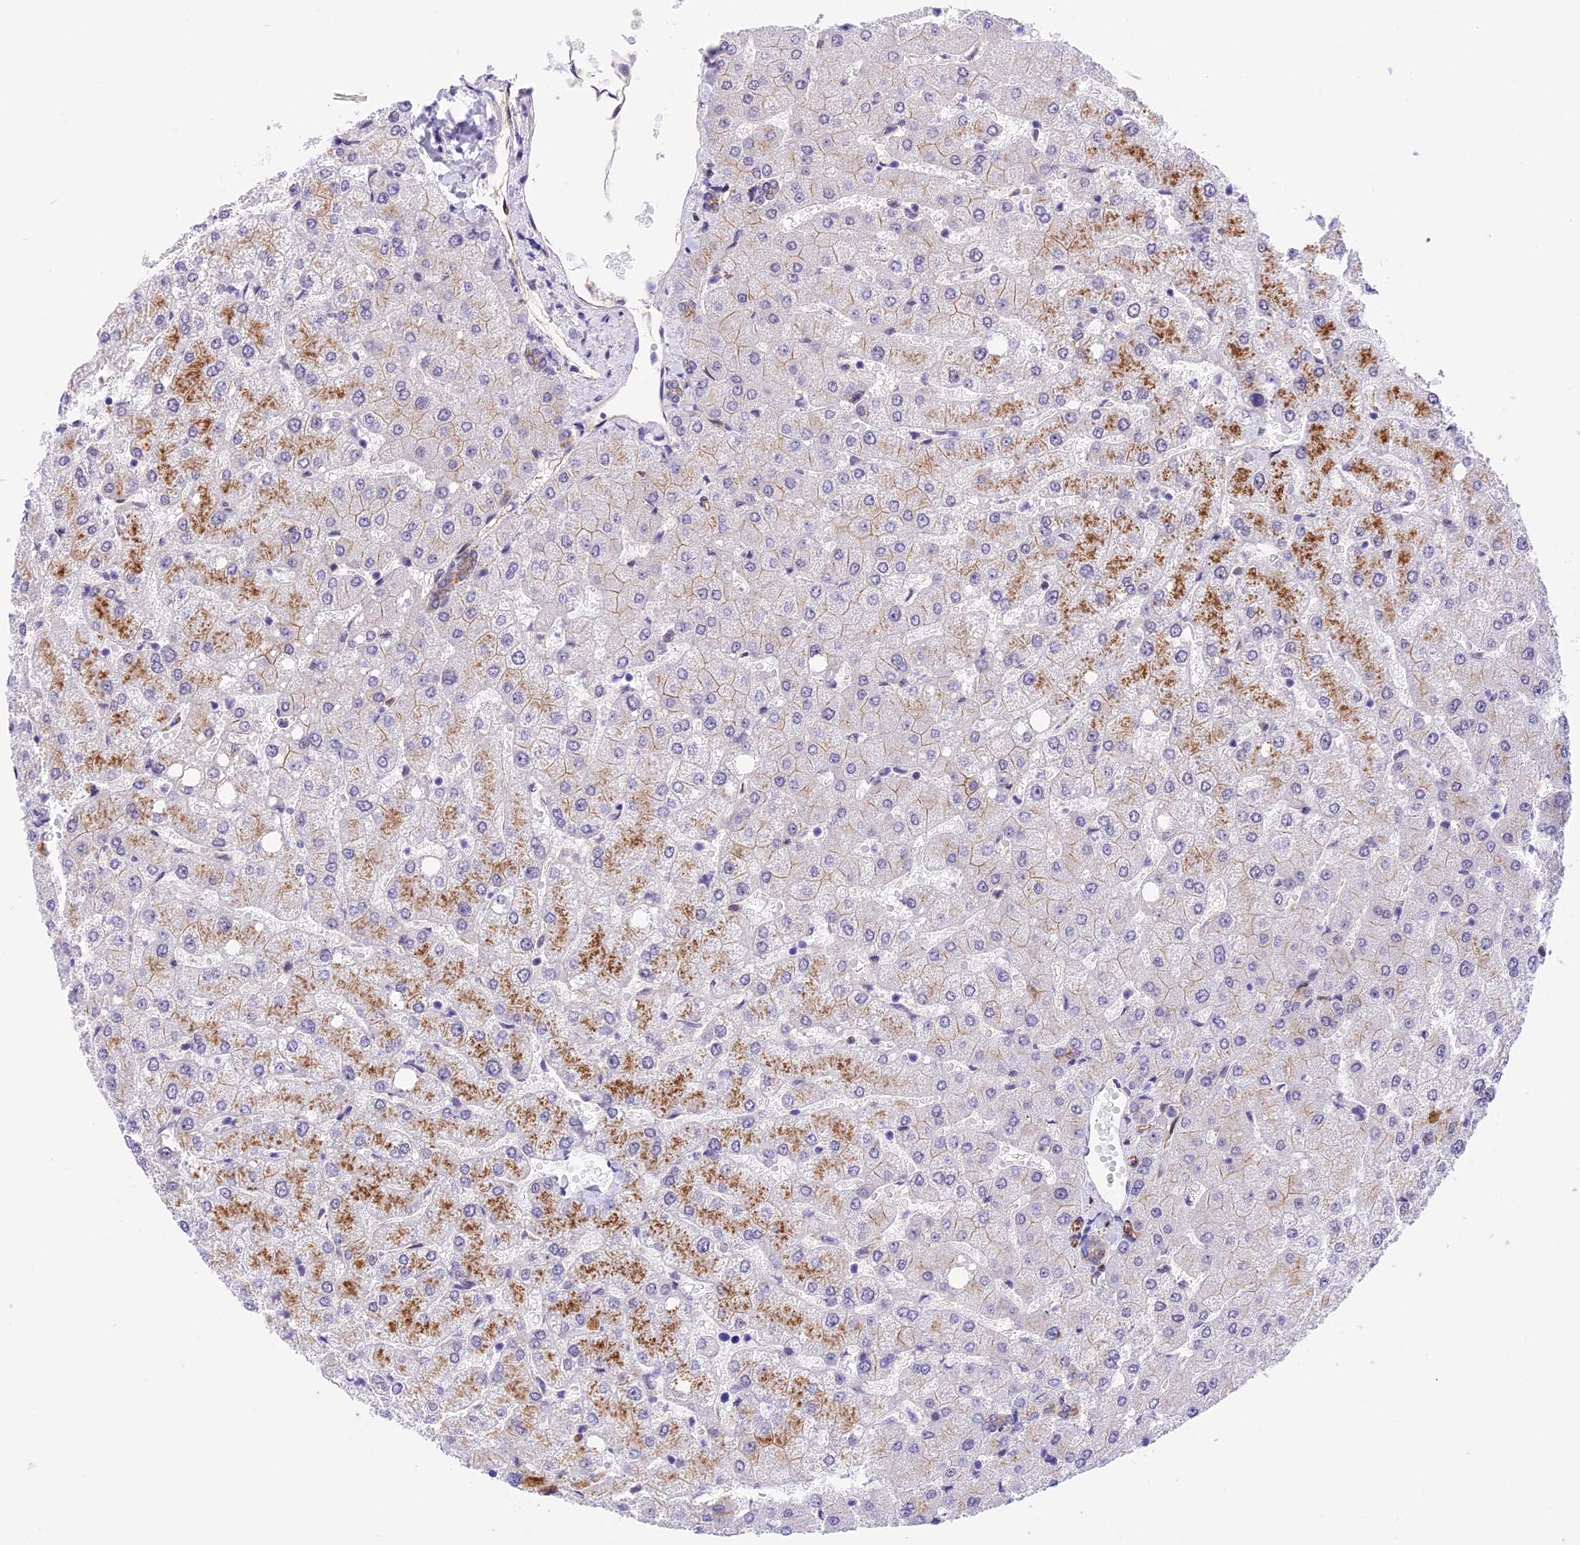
{"staining": {"intensity": "weak", "quantity": ">75%", "location": "cytoplasmic/membranous"}, "tissue": "liver", "cell_type": "Cholangiocytes", "image_type": "normal", "snomed": [{"axis": "morphology", "description": "Normal tissue, NOS"}, {"axis": "topography", "description": "Liver"}], "caption": "Cholangiocytes reveal low levels of weak cytoplasmic/membranous staining in about >75% of cells in normal human liver. (Brightfield microscopy of DAB IHC at high magnification).", "gene": "R3HDM4", "patient": {"sex": "female", "age": 54}}